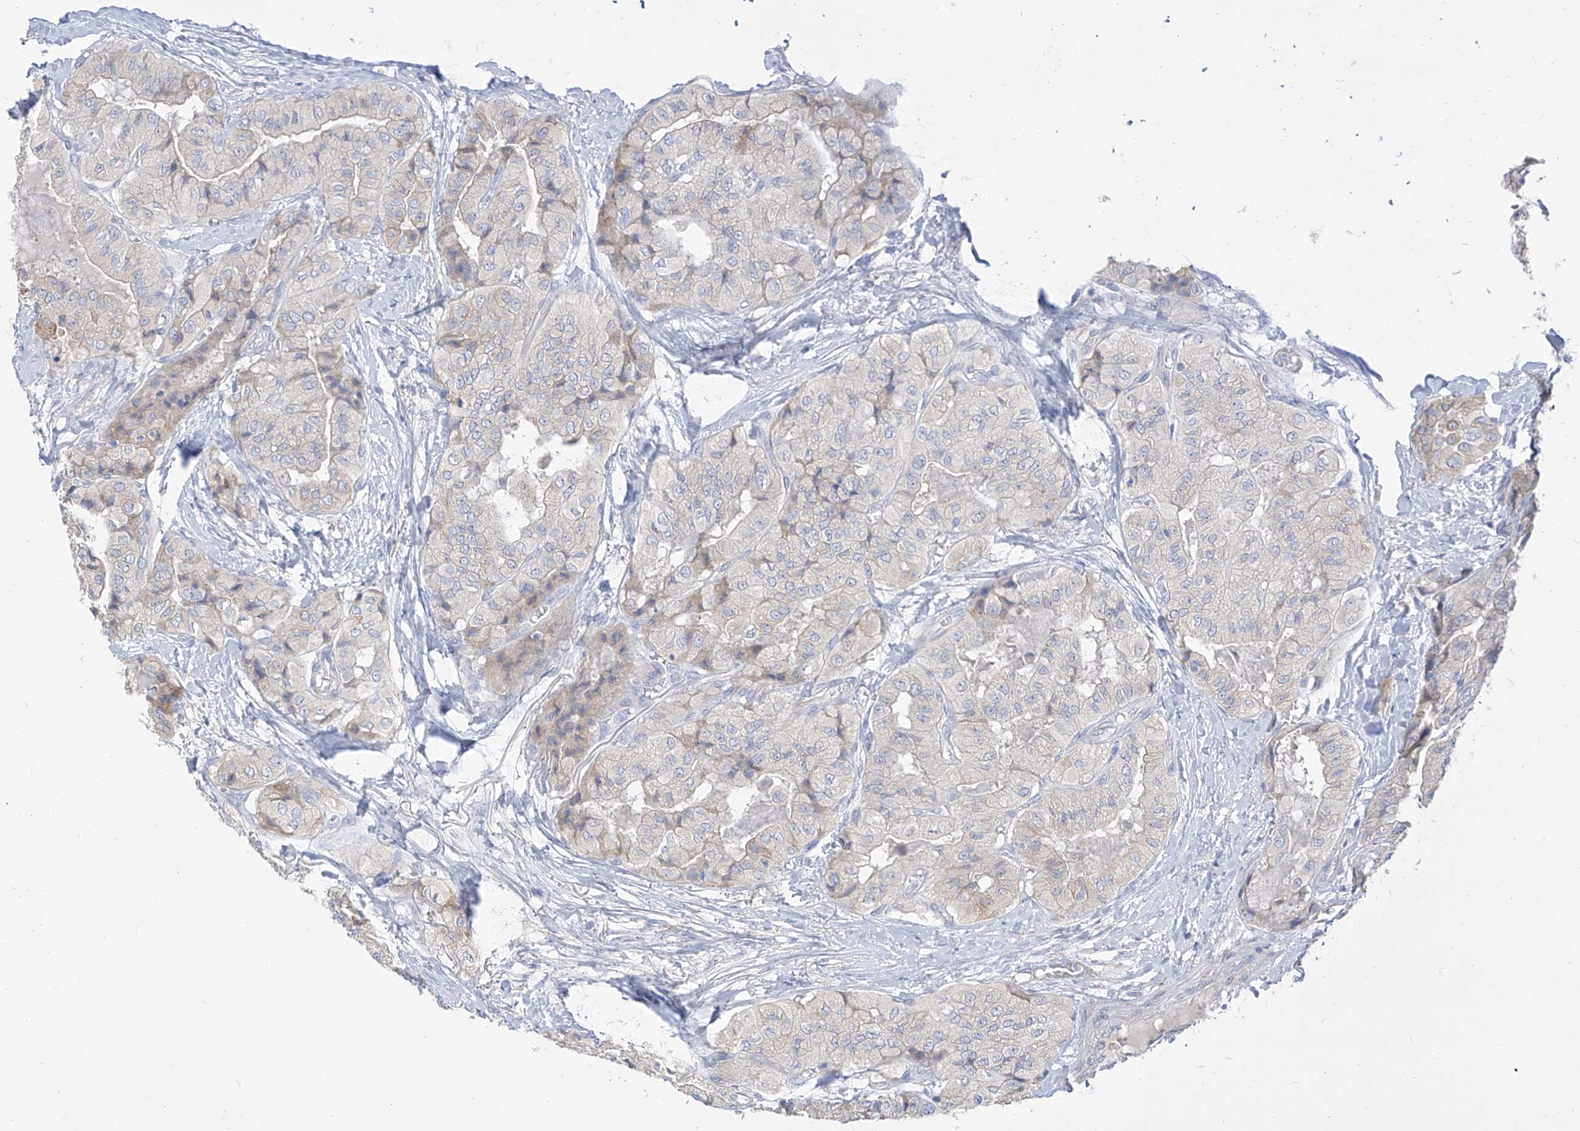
{"staining": {"intensity": "negative", "quantity": "none", "location": "none"}, "tissue": "thyroid cancer", "cell_type": "Tumor cells", "image_type": "cancer", "snomed": [{"axis": "morphology", "description": "Papillary adenocarcinoma, NOS"}, {"axis": "topography", "description": "Thyroid gland"}], "caption": "Tumor cells show no significant staining in thyroid papillary adenocarcinoma. The staining is performed using DAB (3,3'-diaminobenzidine) brown chromogen with nuclei counter-stained in using hematoxylin.", "gene": "RASA2", "patient": {"sex": "female", "age": 59}}